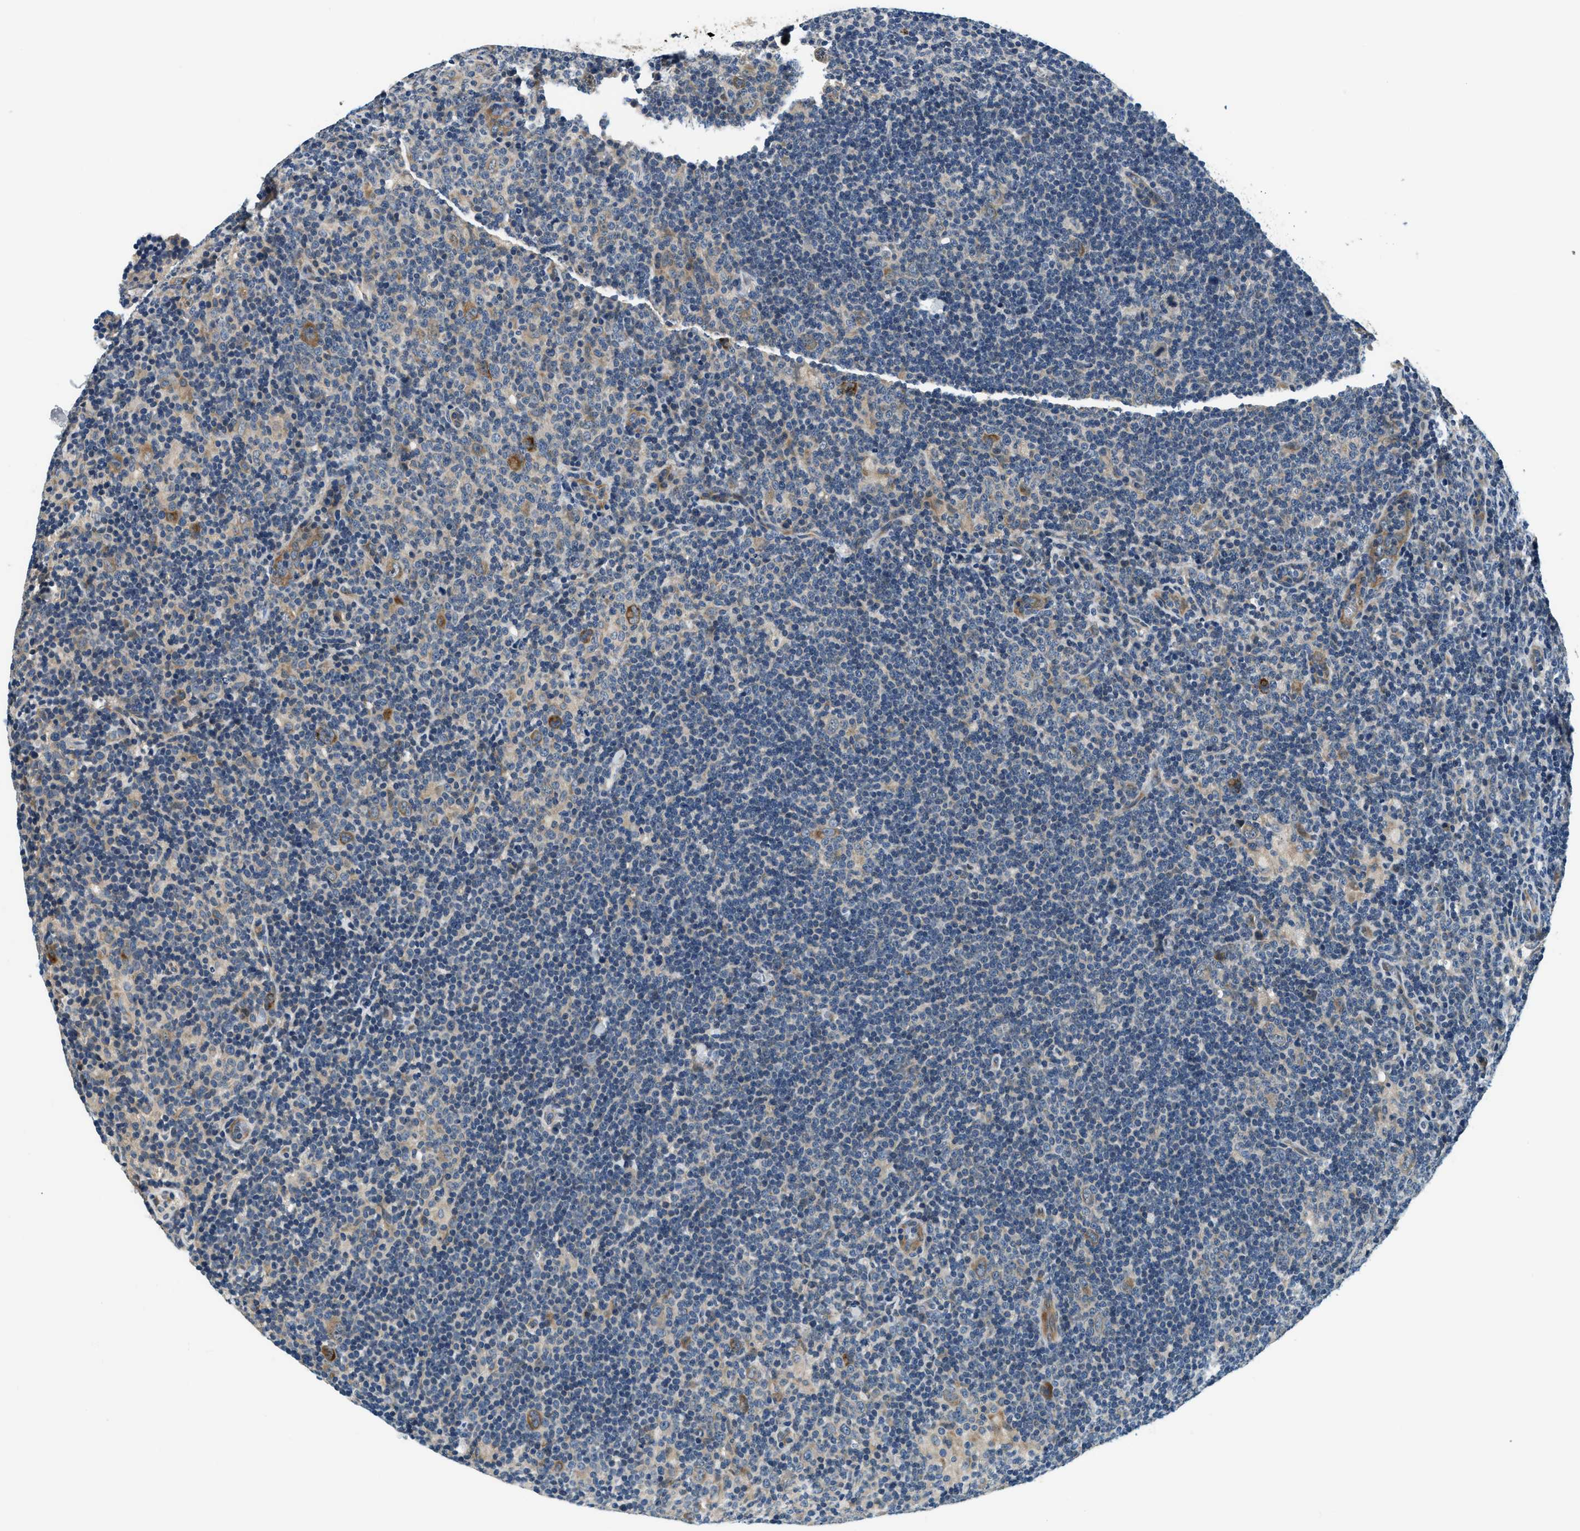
{"staining": {"intensity": "moderate", "quantity": "25%-75%", "location": "cytoplasmic/membranous"}, "tissue": "lymphoma", "cell_type": "Tumor cells", "image_type": "cancer", "snomed": [{"axis": "morphology", "description": "Hodgkin's disease, NOS"}, {"axis": "topography", "description": "Lymph node"}], "caption": "Protein expression analysis of human lymphoma reveals moderate cytoplasmic/membranous positivity in approximately 25%-75% of tumor cells.", "gene": "YAE1", "patient": {"sex": "female", "age": 57}}